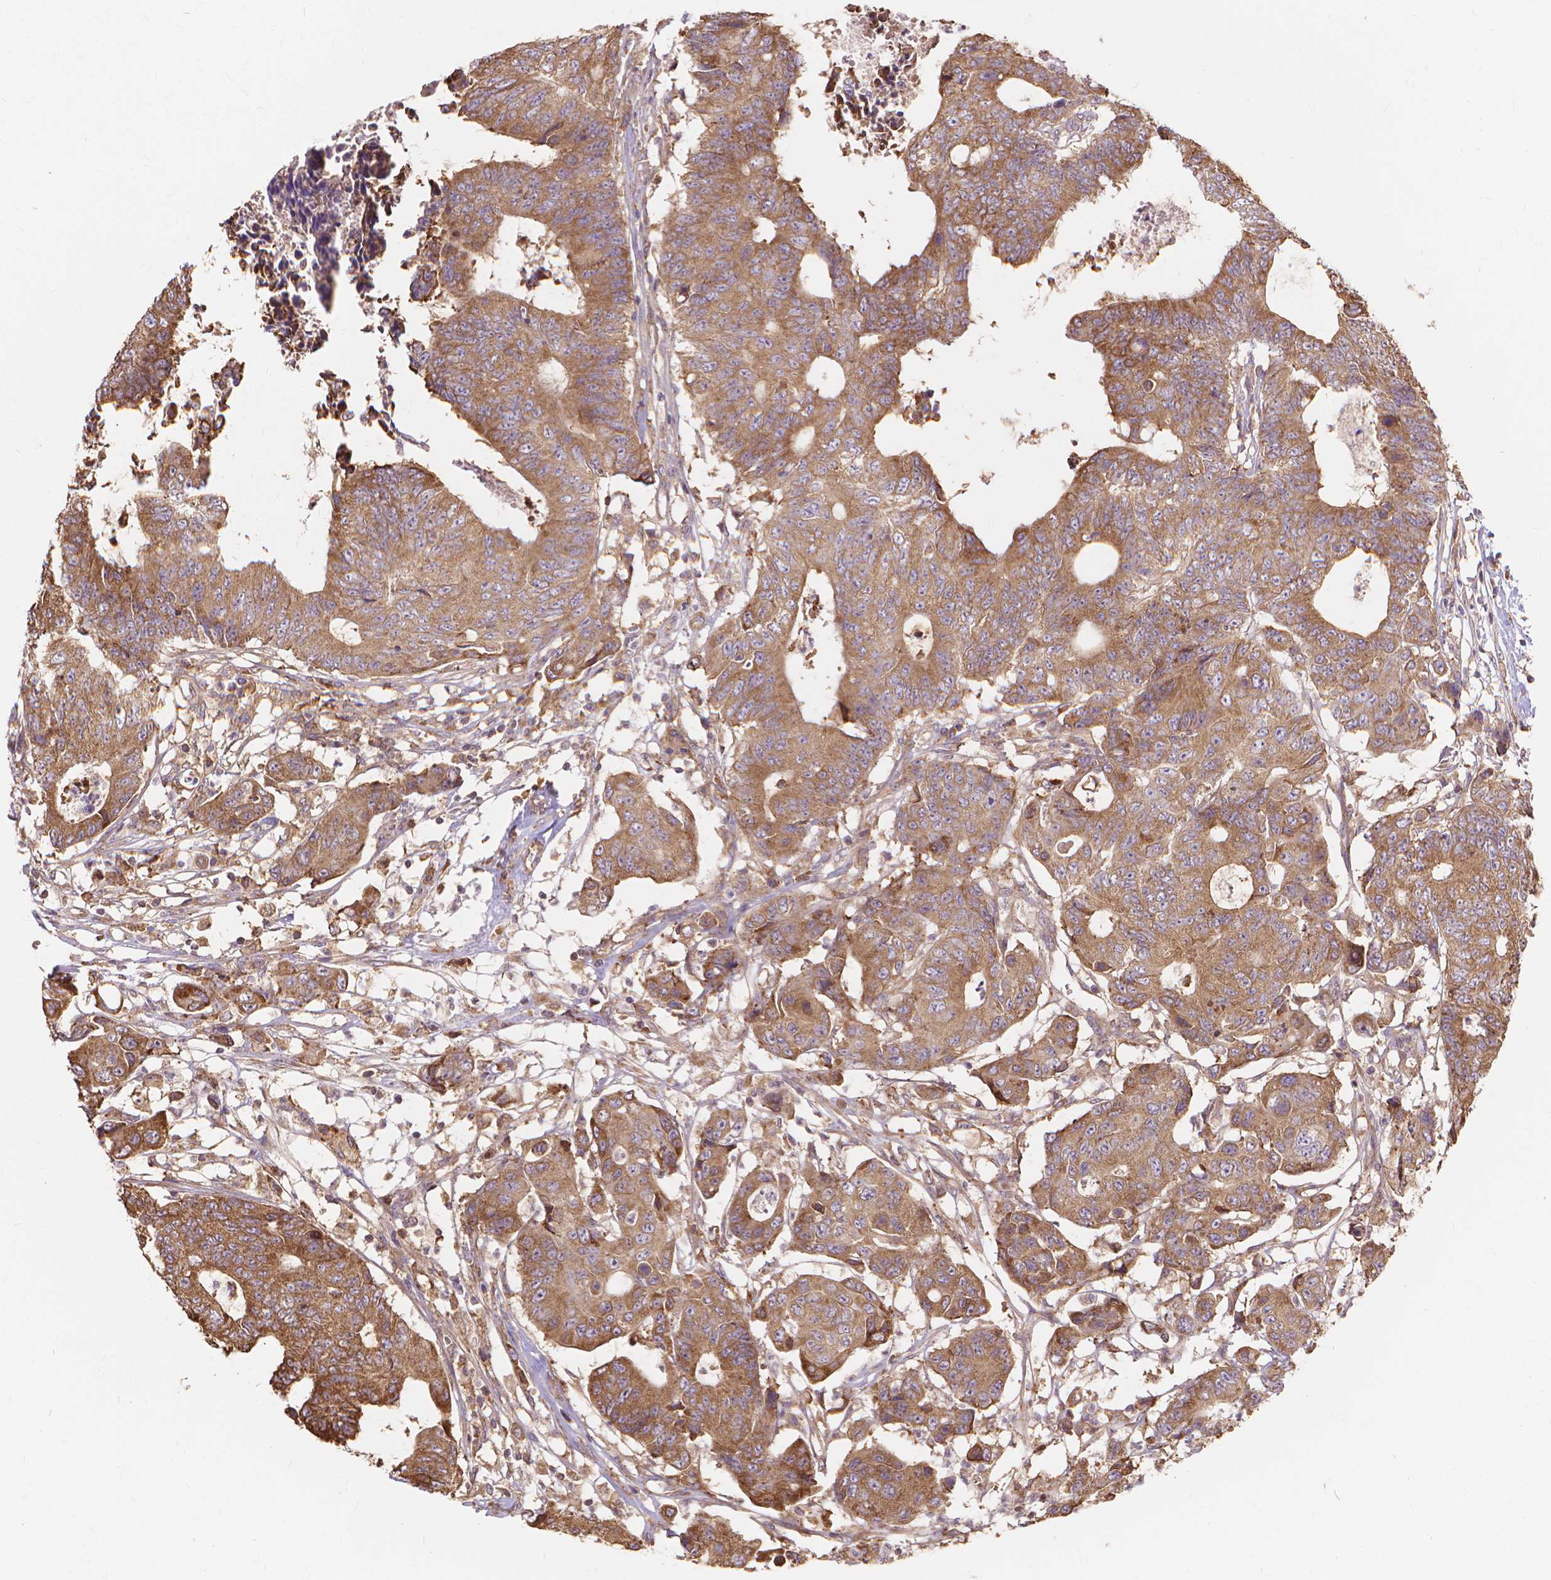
{"staining": {"intensity": "moderate", "quantity": ">75%", "location": "cytoplasmic/membranous"}, "tissue": "colorectal cancer", "cell_type": "Tumor cells", "image_type": "cancer", "snomed": [{"axis": "morphology", "description": "Adenocarcinoma, NOS"}, {"axis": "topography", "description": "Colon"}], "caption": "Colorectal cancer stained with immunohistochemistry (IHC) displays moderate cytoplasmic/membranous positivity in about >75% of tumor cells. The protein is stained brown, and the nuclei are stained in blue (DAB IHC with brightfield microscopy, high magnification).", "gene": "TAB2", "patient": {"sex": "female", "age": 48}}